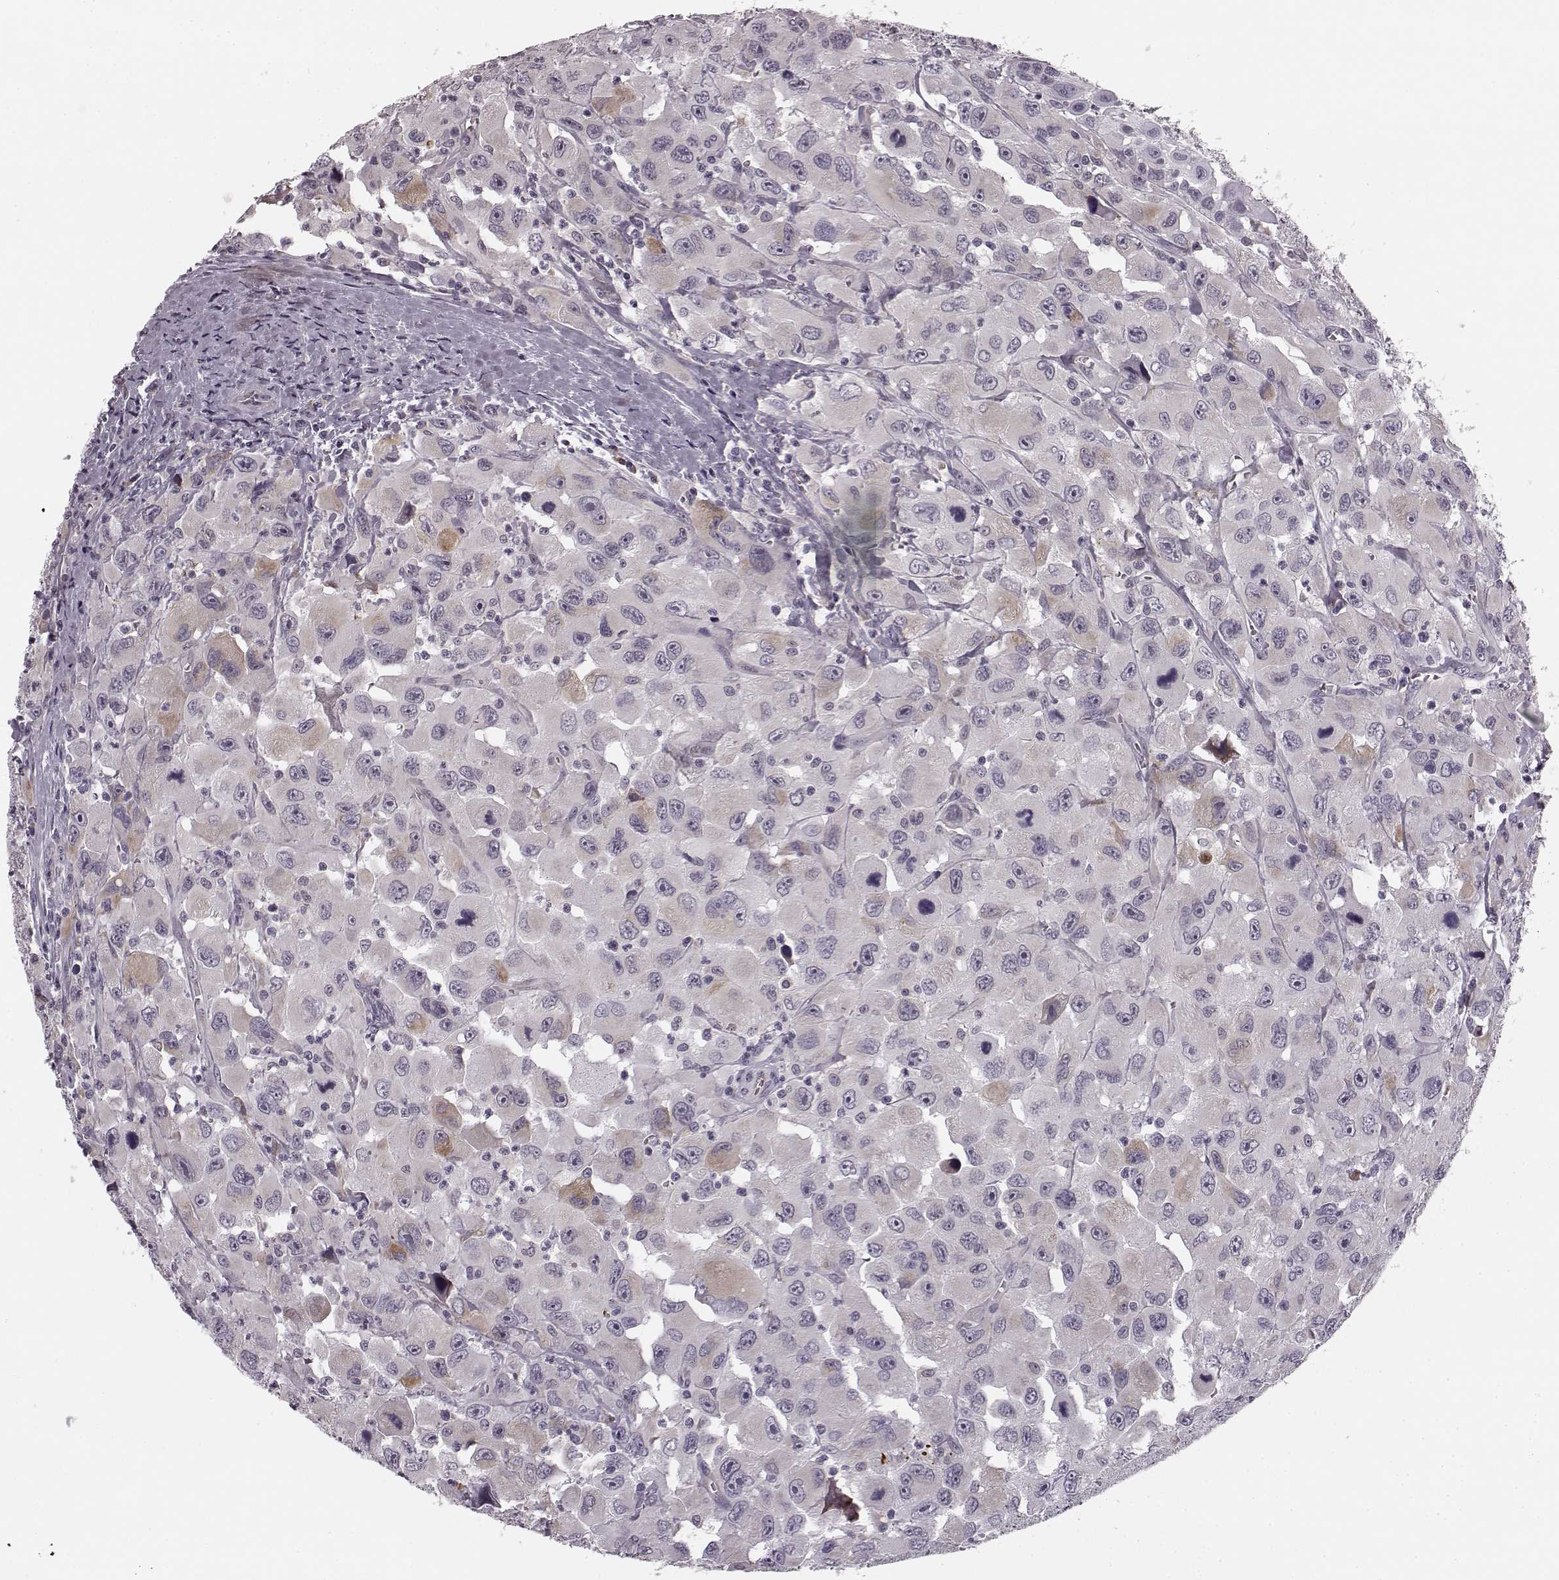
{"staining": {"intensity": "negative", "quantity": "none", "location": "none"}, "tissue": "head and neck cancer", "cell_type": "Tumor cells", "image_type": "cancer", "snomed": [{"axis": "morphology", "description": "Squamous cell carcinoma, NOS"}, {"axis": "morphology", "description": "Squamous cell carcinoma, metastatic, NOS"}, {"axis": "topography", "description": "Oral tissue"}, {"axis": "topography", "description": "Head-Neck"}], "caption": "Image shows no significant protein positivity in tumor cells of head and neck cancer (squamous cell carcinoma).", "gene": "FAM234B", "patient": {"sex": "female", "age": 85}}